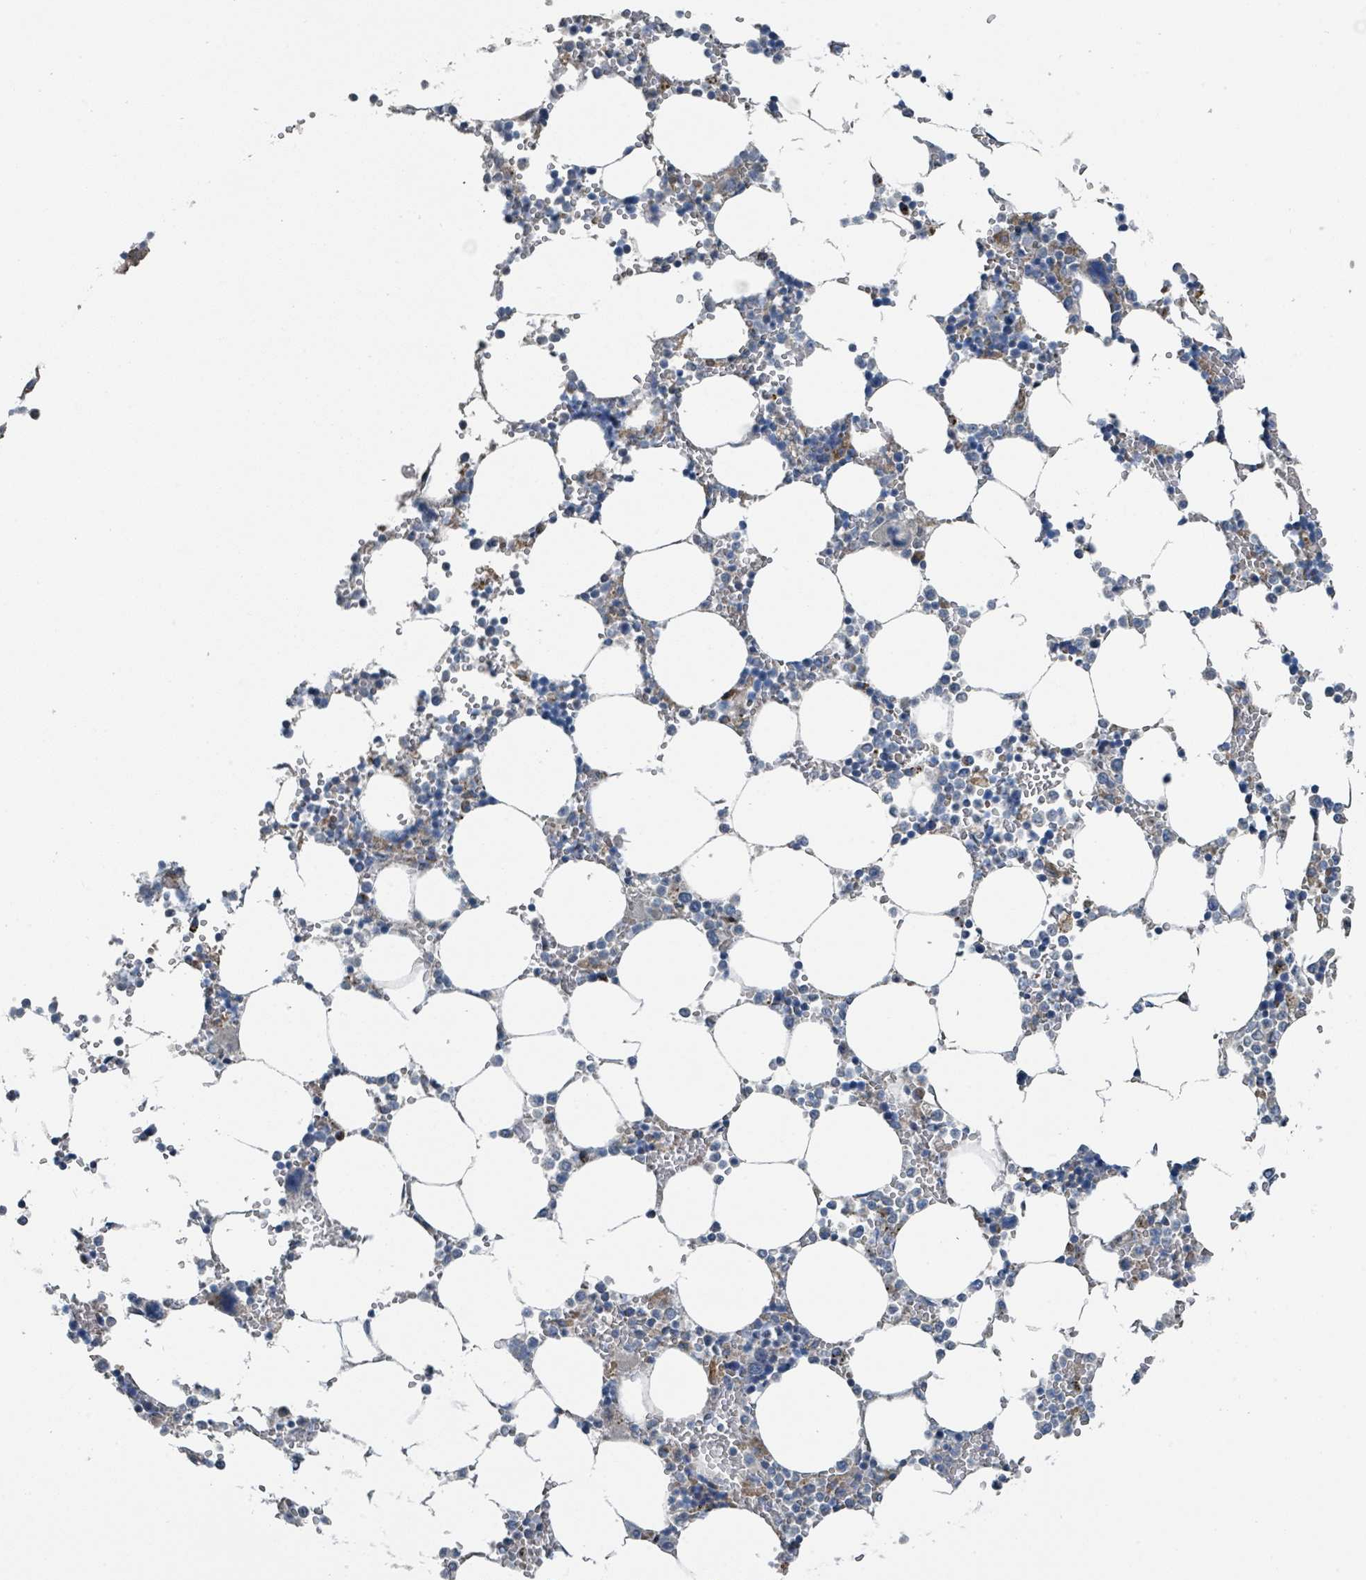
{"staining": {"intensity": "moderate", "quantity": "<25%", "location": "cytoplasmic/membranous"}, "tissue": "bone marrow", "cell_type": "Hematopoietic cells", "image_type": "normal", "snomed": [{"axis": "morphology", "description": "Normal tissue, NOS"}, {"axis": "topography", "description": "Bone marrow"}], "caption": "An immunohistochemistry image of unremarkable tissue is shown. Protein staining in brown highlights moderate cytoplasmic/membranous positivity in bone marrow within hematopoietic cells. (Stains: DAB (3,3'-diaminobenzidine) in brown, nuclei in blue, Microscopy: brightfield microscopy at high magnification).", "gene": "DIPK2A", "patient": {"sex": "male", "age": 64}}